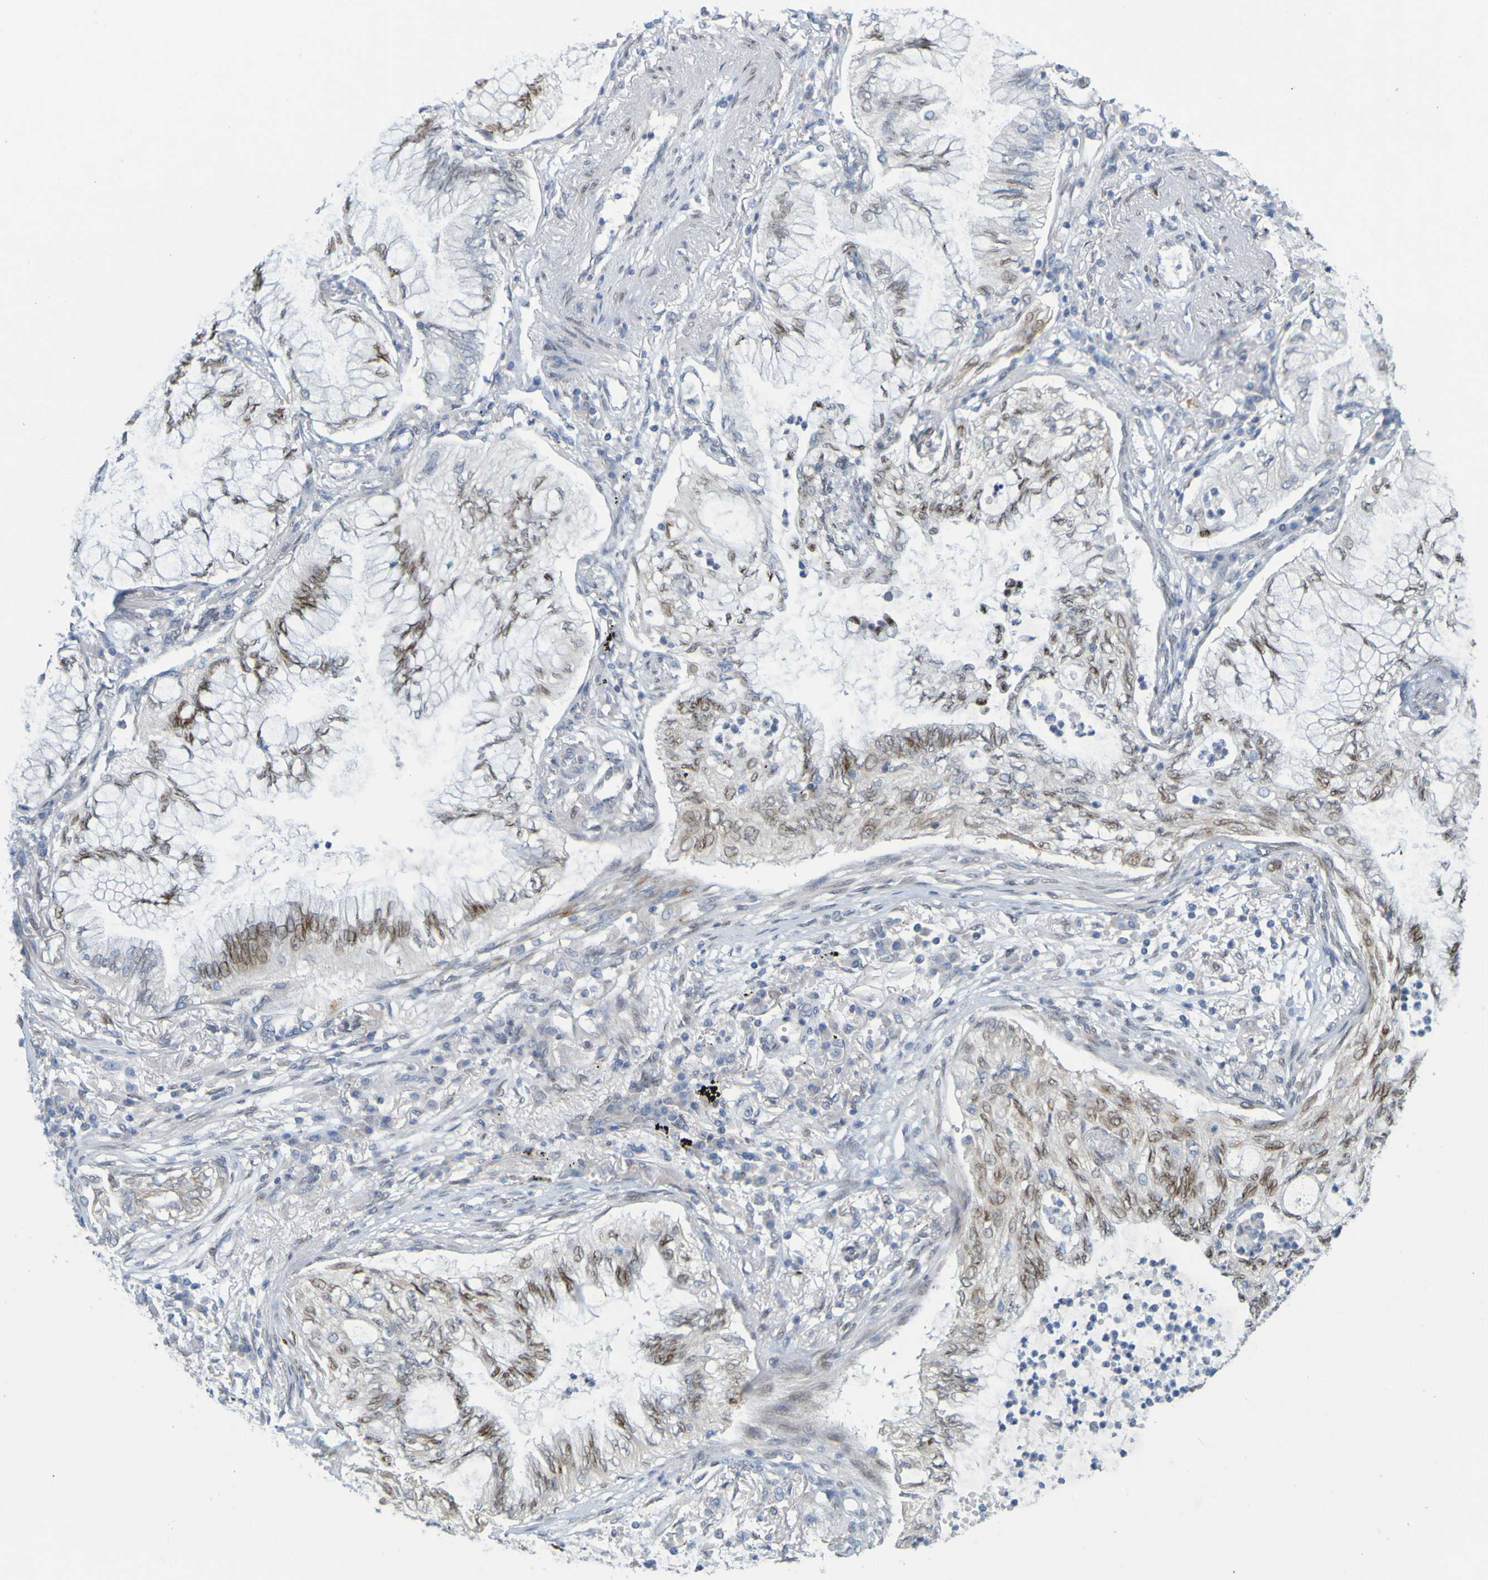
{"staining": {"intensity": "moderate", "quantity": ">75%", "location": "nuclear"}, "tissue": "lung cancer", "cell_type": "Tumor cells", "image_type": "cancer", "snomed": [{"axis": "morphology", "description": "Normal tissue, NOS"}, {"axis": "morphology", "description": "Adenocarcinoma, NOS"}, {"axis": "topography", "description": "Bronchus"}, {"axis": "topography", "description": "Lung"}], "caption": "Lung cancer was stained to show a protein in brown. There is medium levels of moderate nuclear expression in about >75% of tumor cells.", "gene": "MAG", "patient": {"sex": "female", "age": 70}}